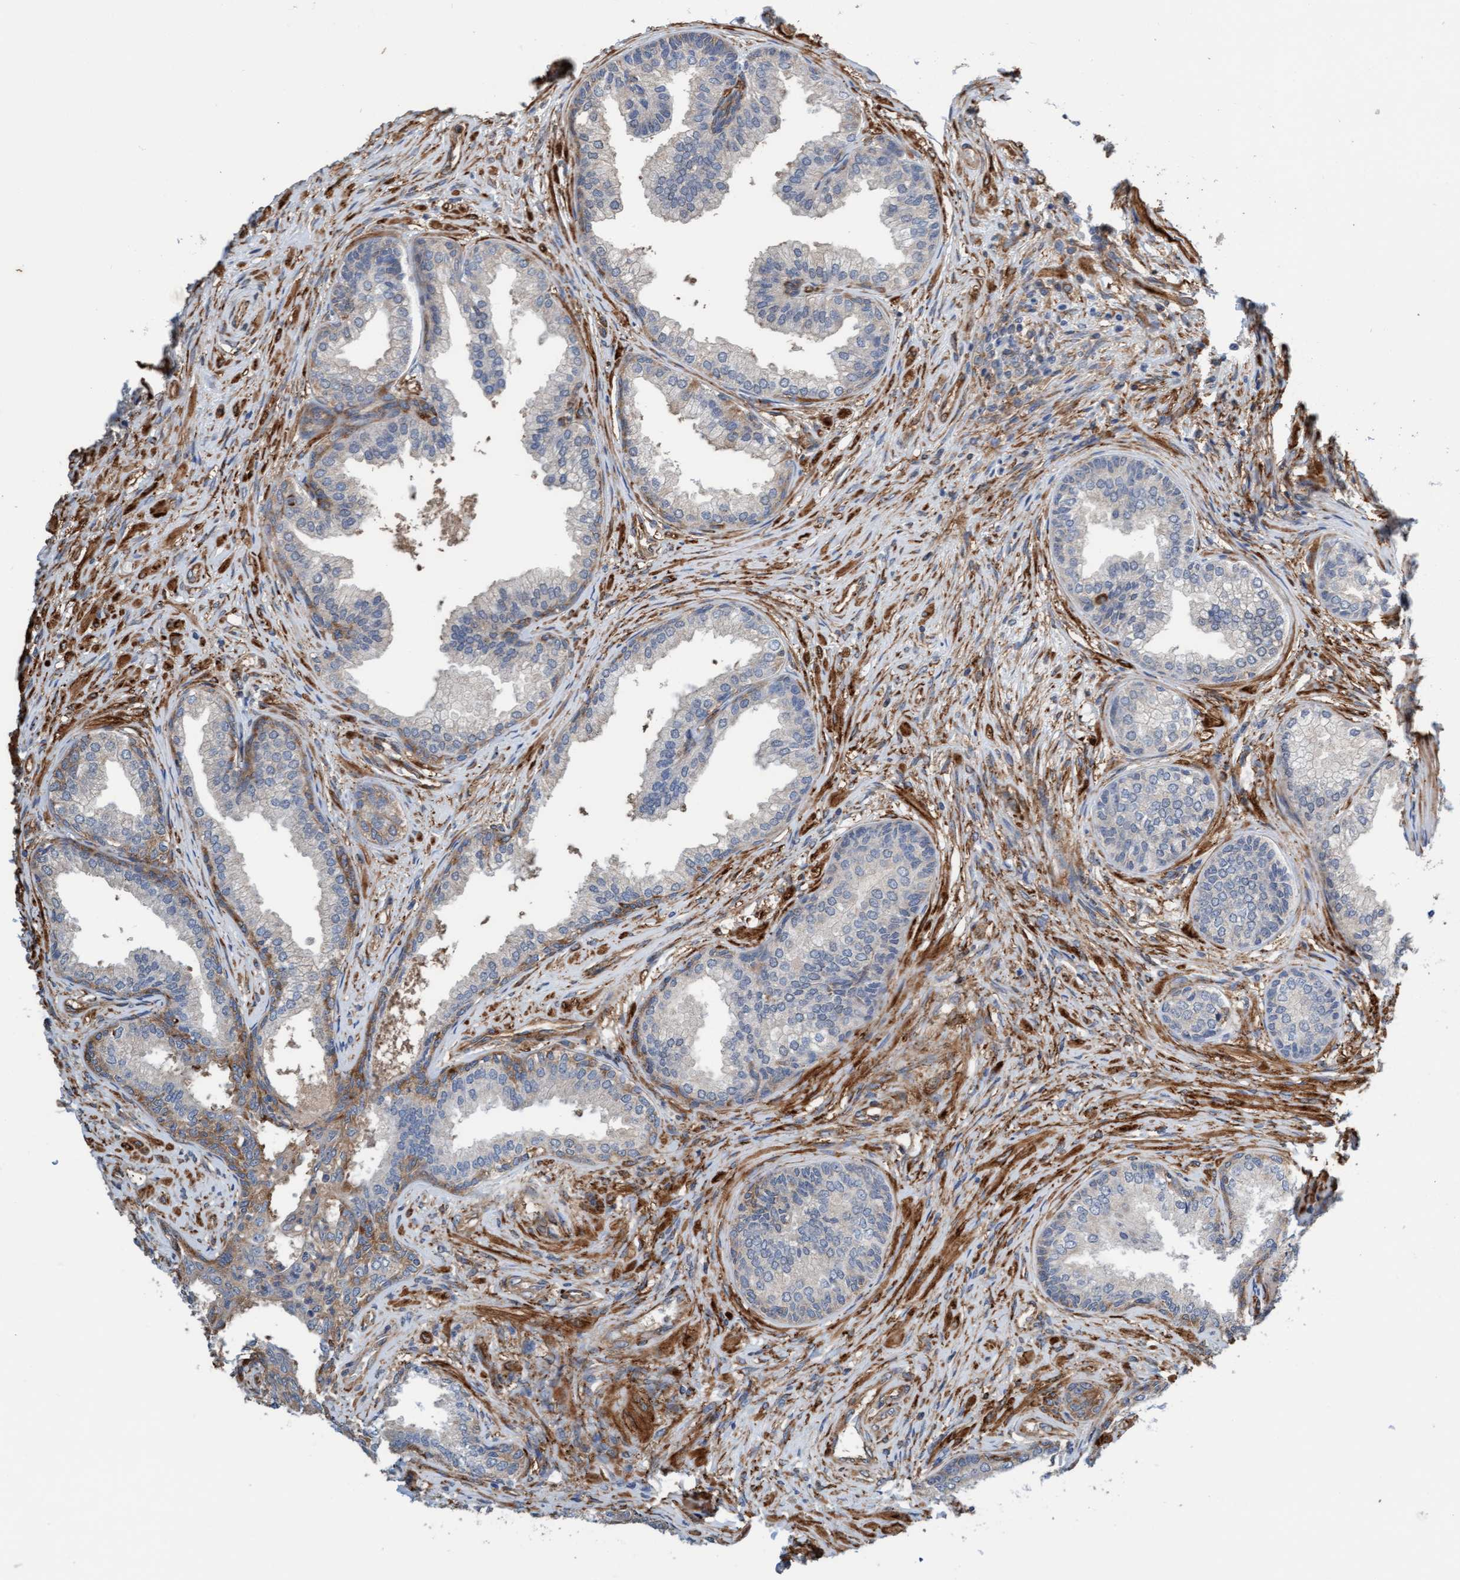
{"staining": {"intensity": "moderate", "quantity": "<25%", "location": "cytoplasmic/membranous"}, "tissue": "prostate", "cell_type": "Glandular cells", "image_type": "normal", "snomed": [{"axis": "morphology", "description": "Normal tissue, NOS"}, {"axis": "topography", "description": "Prostate"}], "caption": "IHC of unremarkable prostate displays low levels of moderate cytoplasmic/membranous staining in about <25% of glandular cells. Using DAB (brown) and hematoxylin (blue) stains, captured at high magnification using brightfield microscopy.", "gene": "FMNL3", "patient": {"sex": "male", "age": 76}}